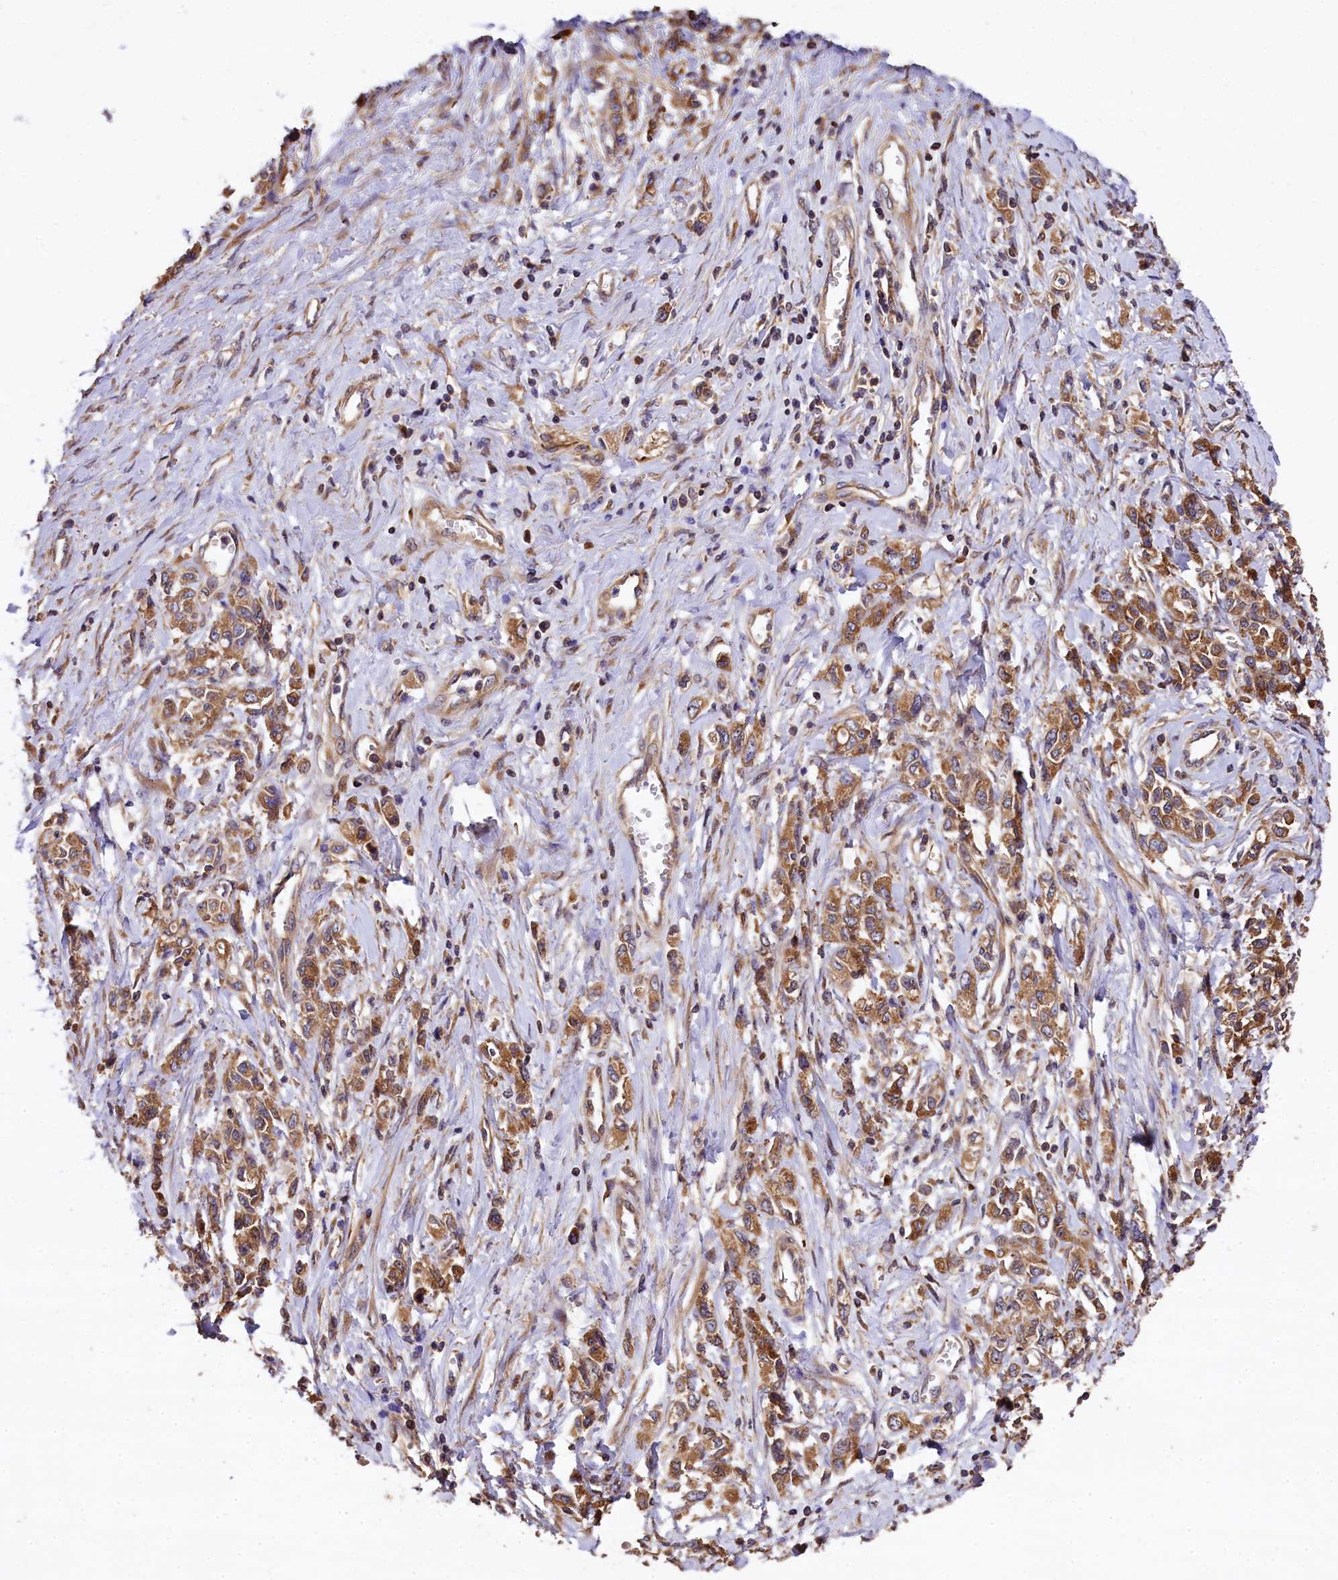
{"staining": {"intensity": "moderate", "quantity": ">75%", "location": "cytoplasmic/membranous"}, "tissue": "stomach cancer", "cell_type": "Tumor cells", "image_type": "cancer", "snomed": [{"axis": "morphology", "description": "Adenocarcinoma, NOS"}, {"axis": "topography", "description": "Stomach"}], "caption": "This micrograph shows stomach cancer stained with immunohistochemistry (IHC) to label a protein in brown. The cytoplasmic/membranous of tumor cells show moderate positivity for the protein. Nuclei are counter-stained blue.", "gene": "KLC2", "patient": {"sex": "female", "age": 76}}